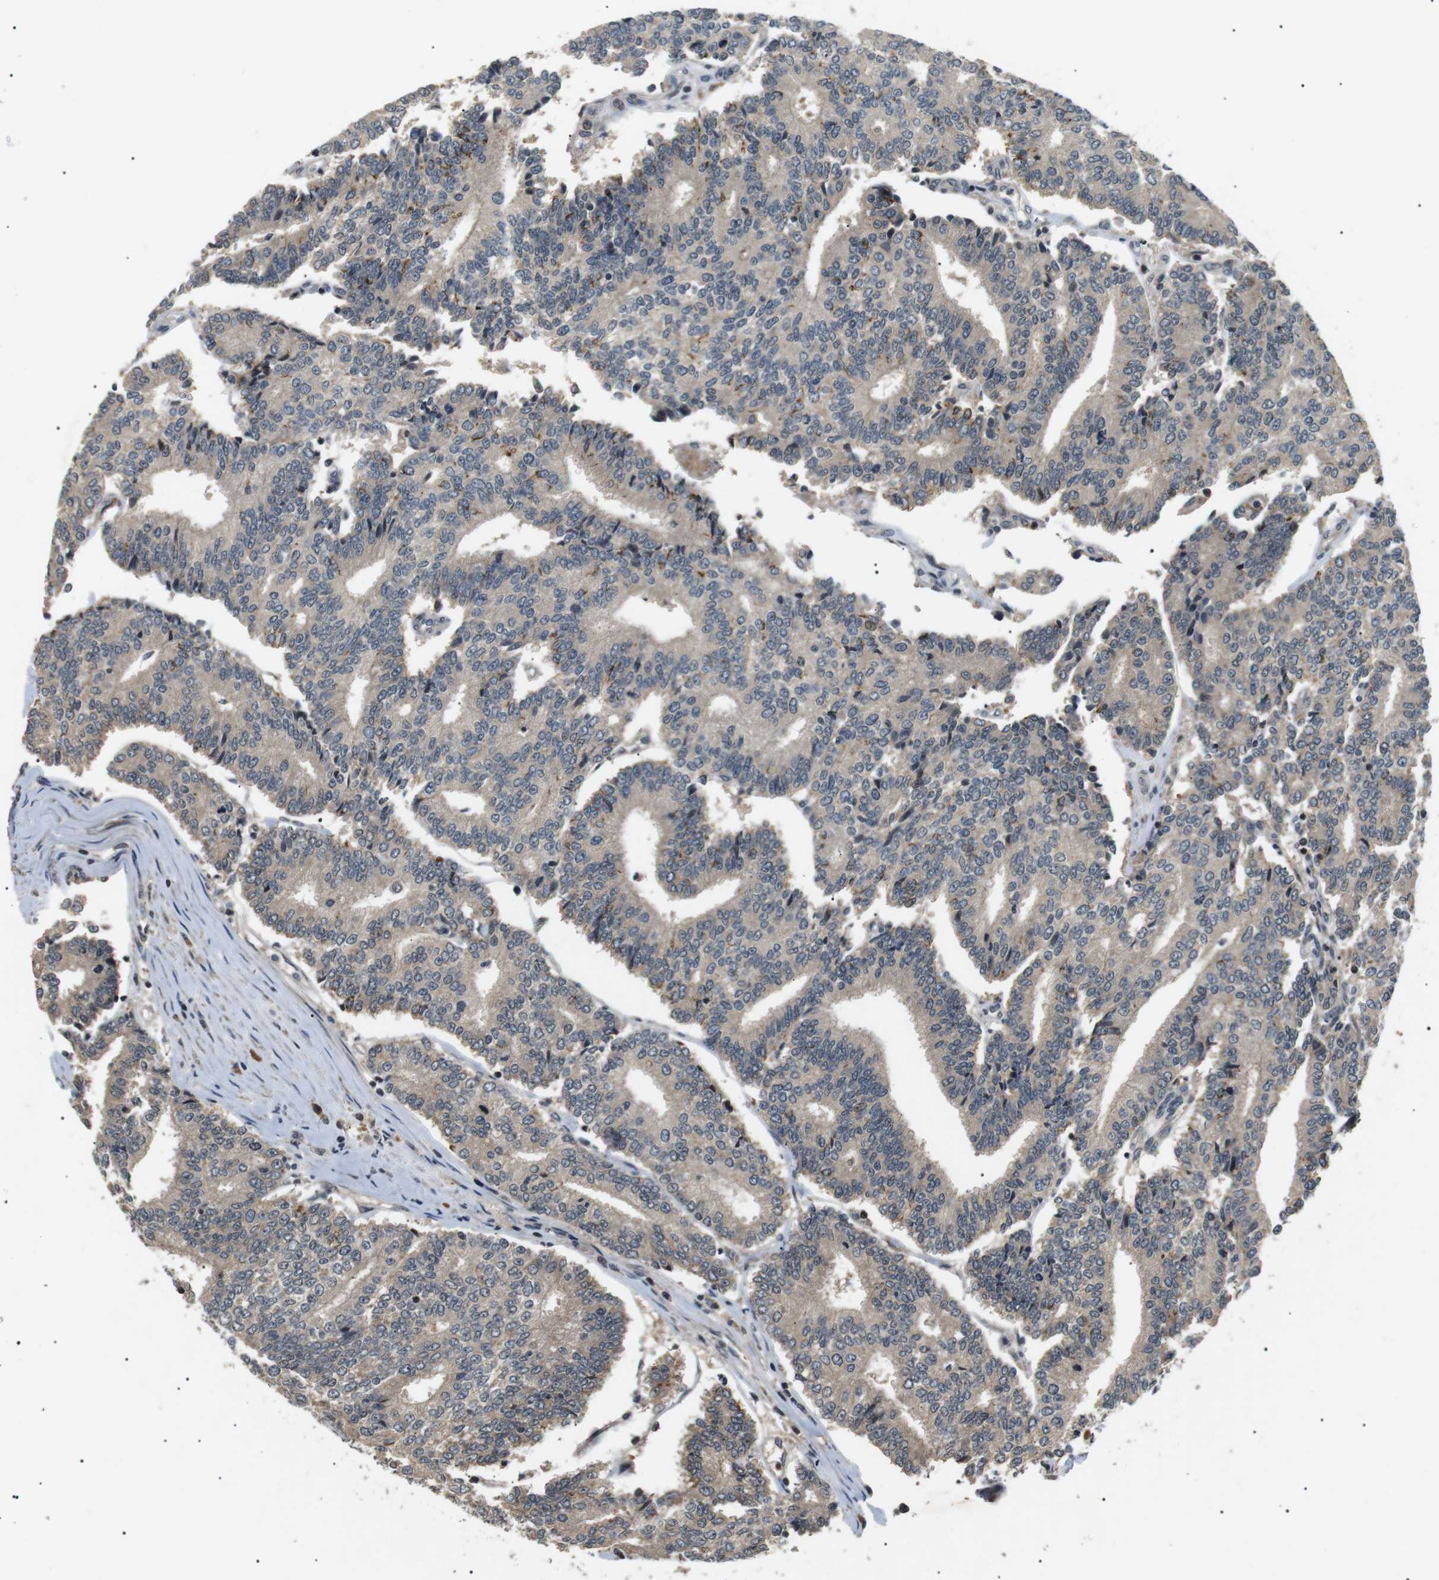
{"staining": {"intensity": "weak", "quantity": ">75%", "location": "cytoplasmic/membranous"}, "tissue": "prostate cancer", "cell_type": "Tumor cells", "image_type": "cancer", "snomed": [{"axis": "morphology", "description": "Normal tissue, NOS"}, {"axis": "morphology", "description": "Adenocarcinoma, High grade"}, {"axis": "topography", "description": "Prostate"}, {"axis": "topography", "description": "Seminal veicle"}], "caption": "This is a histology image of IHC staining of prostate cancer, which shows weak staining in the cytoplasmic/membranous of tumor cells.", "gene": "HSPA13", "patient": {"sex": "male", "age": 55}}